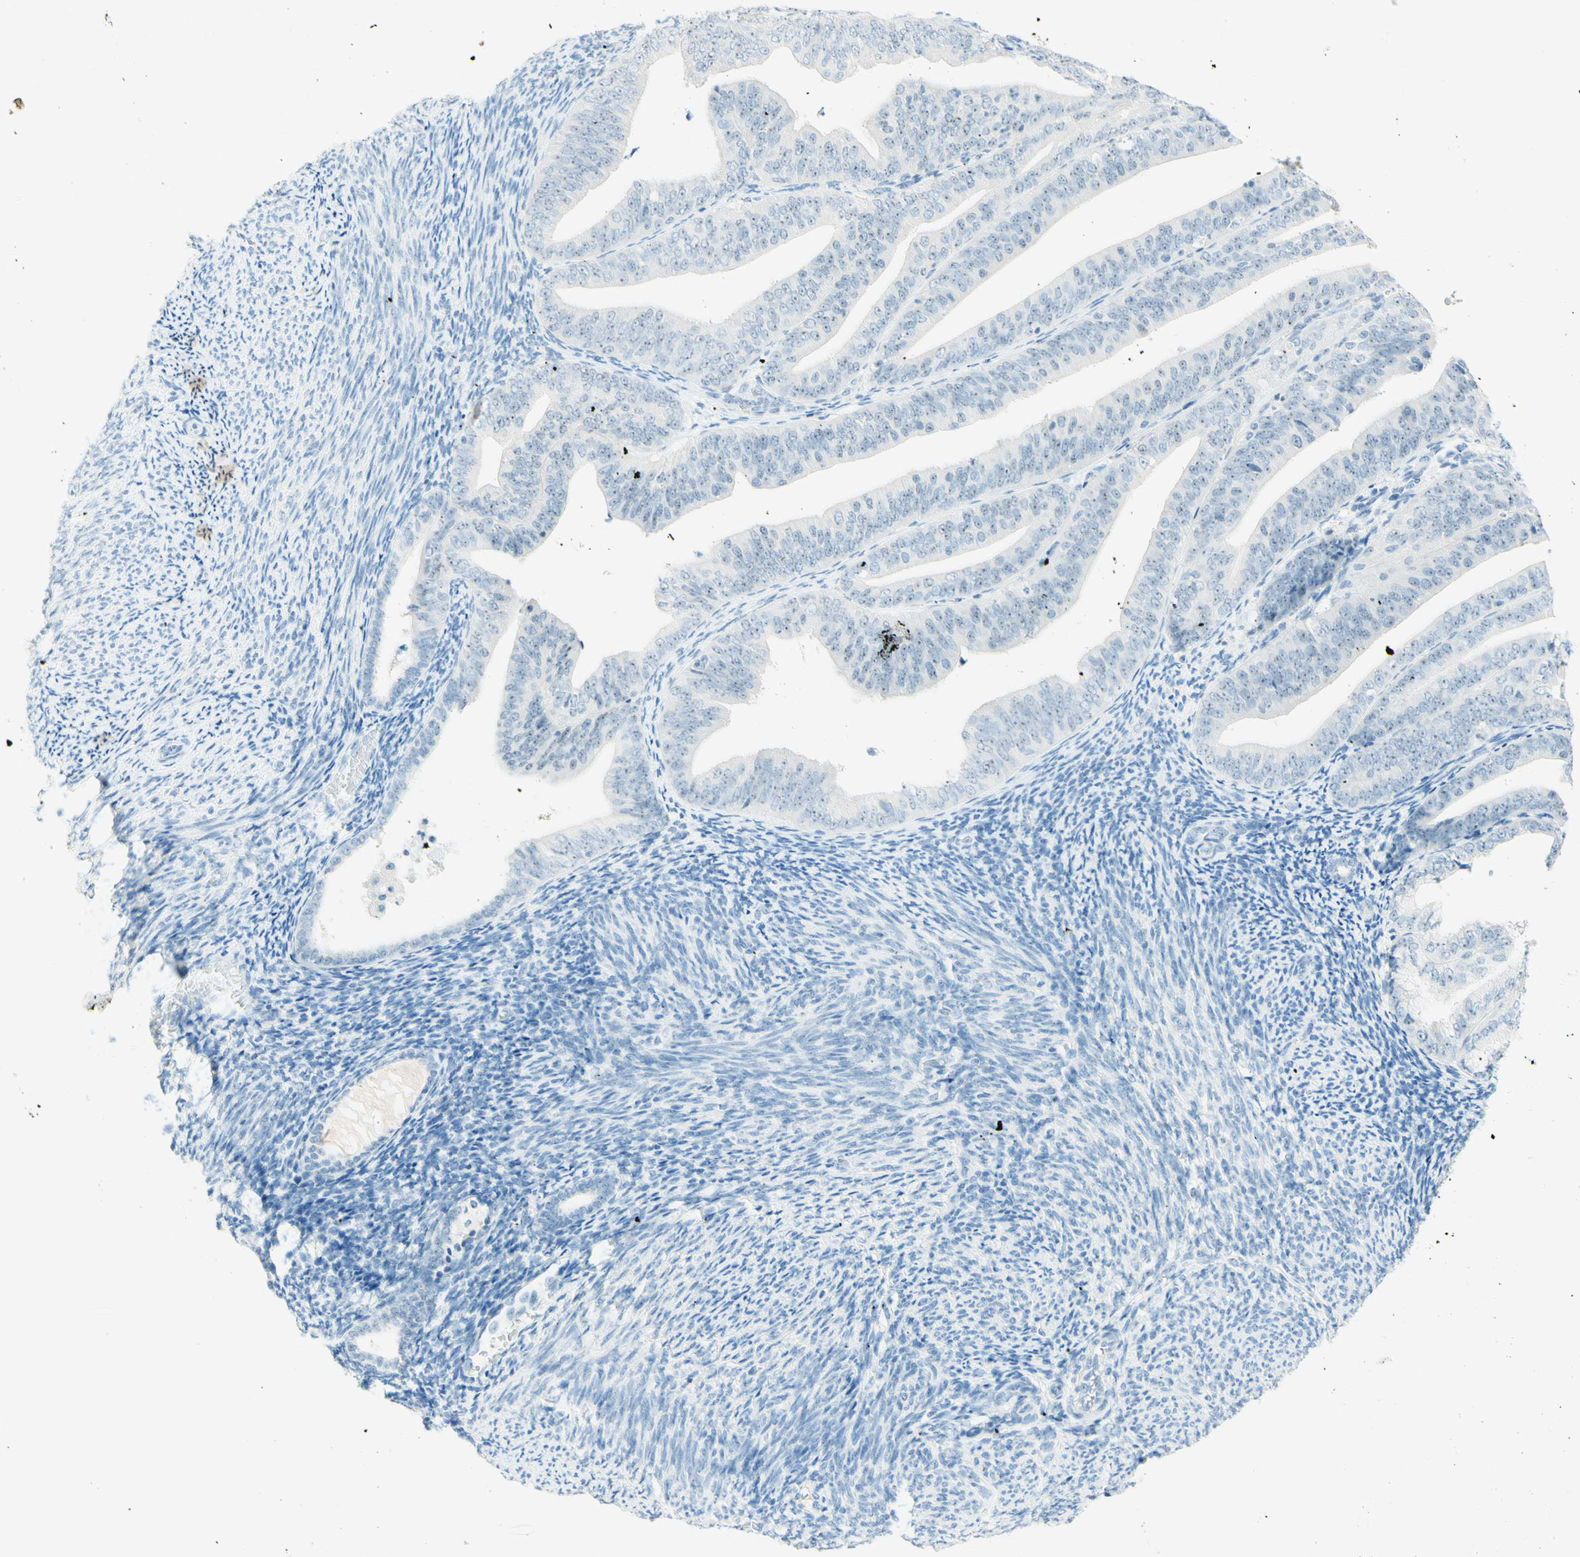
{"staining": {"intensity": "negative", "quantity": "none", "location": "none"}, "tissue": "endometrial cancer", "cell_type": "Tumor cells", "image_type": "cancer", "snomed": [{"axis": "morphology", "description": "Adenocarcinoma, NOS"}, {"axis": "topography", "description": "Endometrium"}], "caption": "Immunohistochemical staining of adenocarcinoma (endometrial) demonstrates no significant positivity in tumor cells. (Stains: DAB (3,3'-diaminobenzidine) IHC with hematoxylin counter stain, Microscopy: brightfield microscopy at high magnification).", "gene": "FMR1NB", "patient": {"sex": "female", "age": 63}}